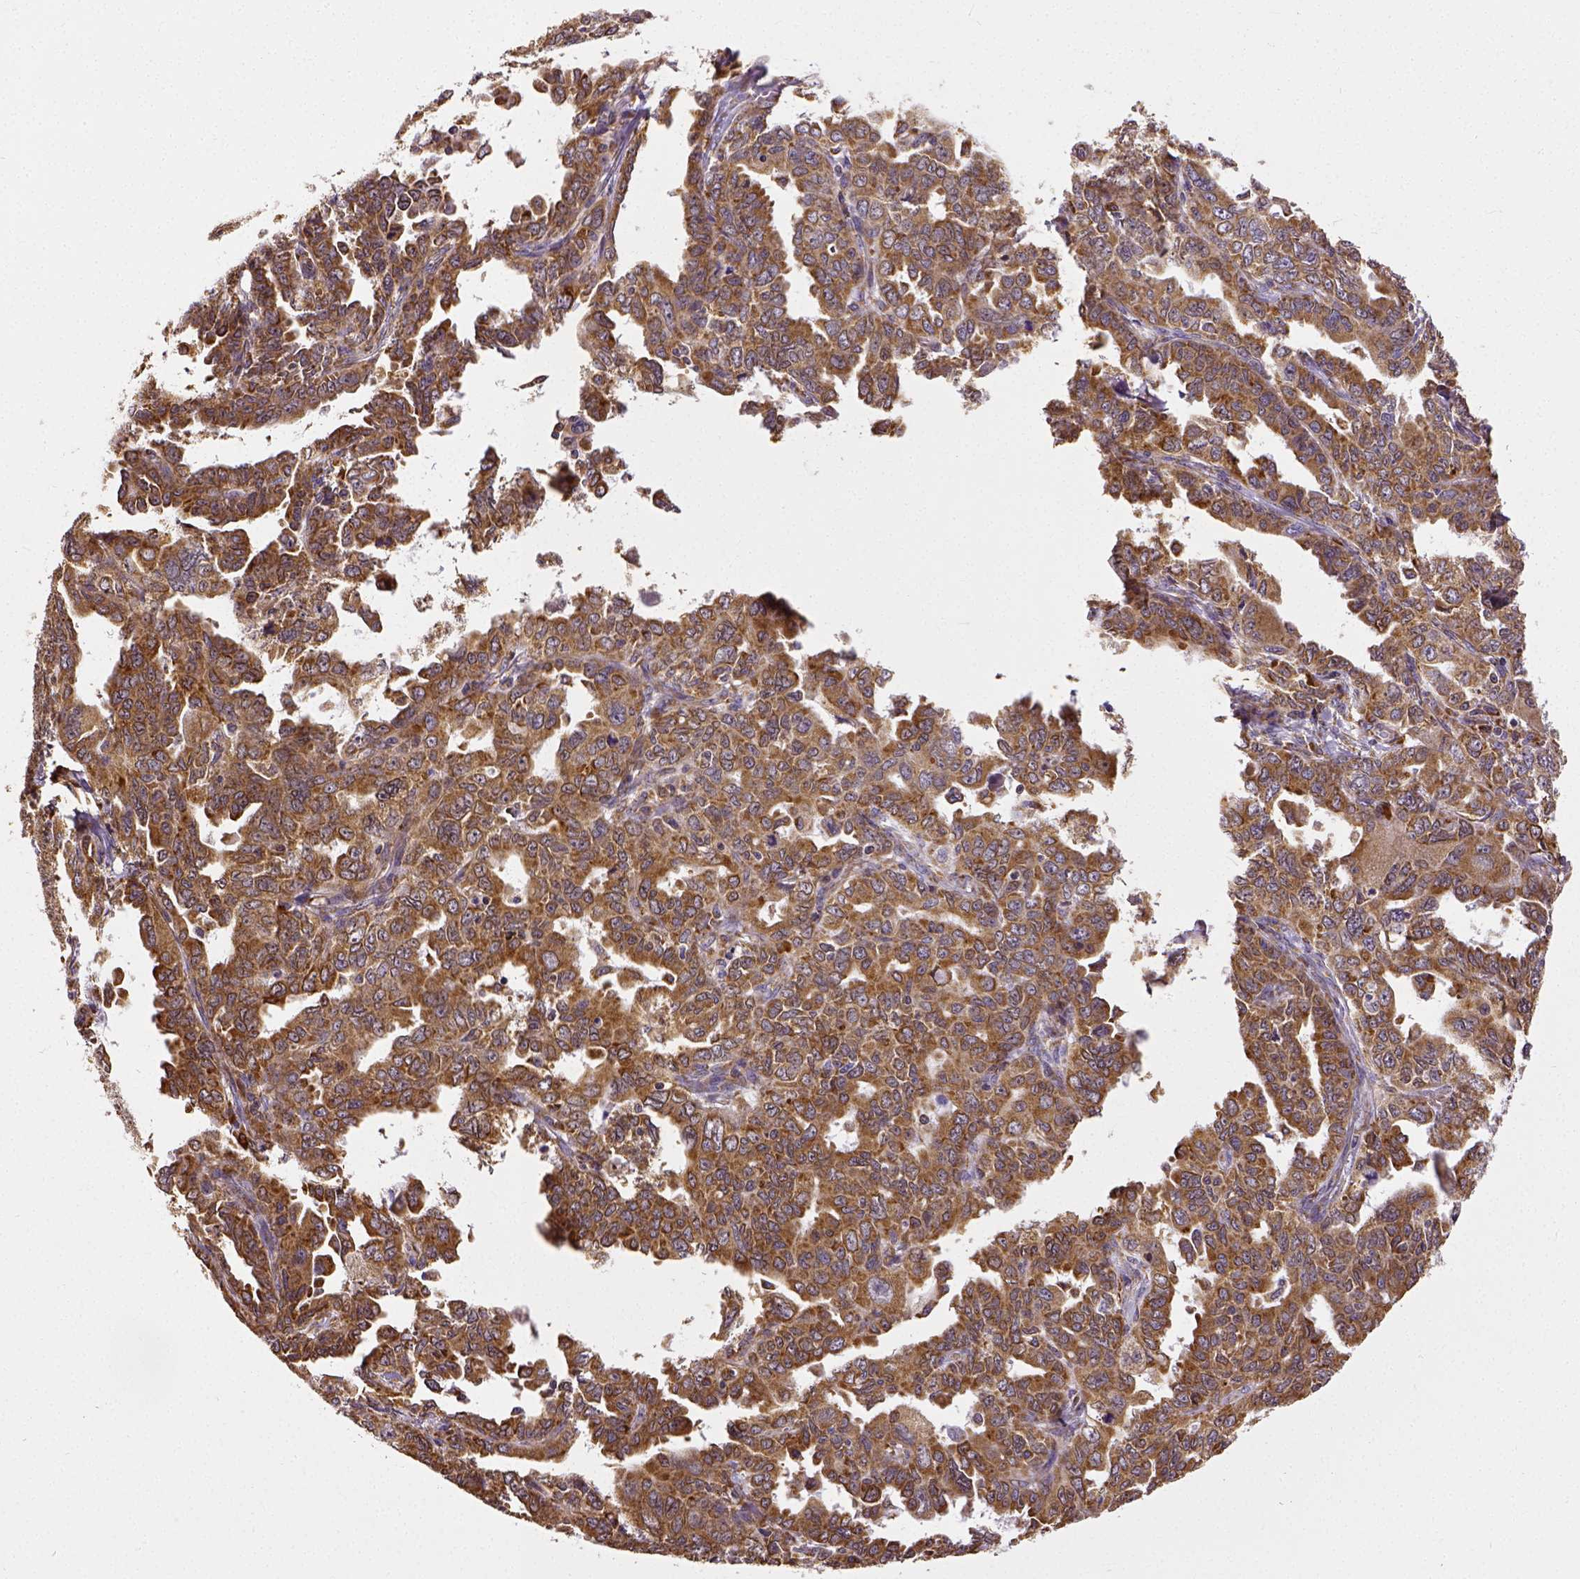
{"staining": {"intensity": "moderate", "quantity": ">75%", "location": "cytoplasmic/membranous"}, "tissue": "ovarian cancer", "cell_type": "Tumor cells", "image_type": "cancer", "snomed": [{"axis": "morphology", "description": "Adenocarcinoma, NOS"}, {"axis": "morphology", "description": "Carcinoma, endometroid"}, {"axis": "topography", "description": "Ovary"}], "caption": "Ovarian endometroid carcinoma stained for a protein exhibits moderate cytoplasmic/membranous positivity in tumor cells.", "gene": "MTDH", "patient": {"sex": "female", "age": 72}}